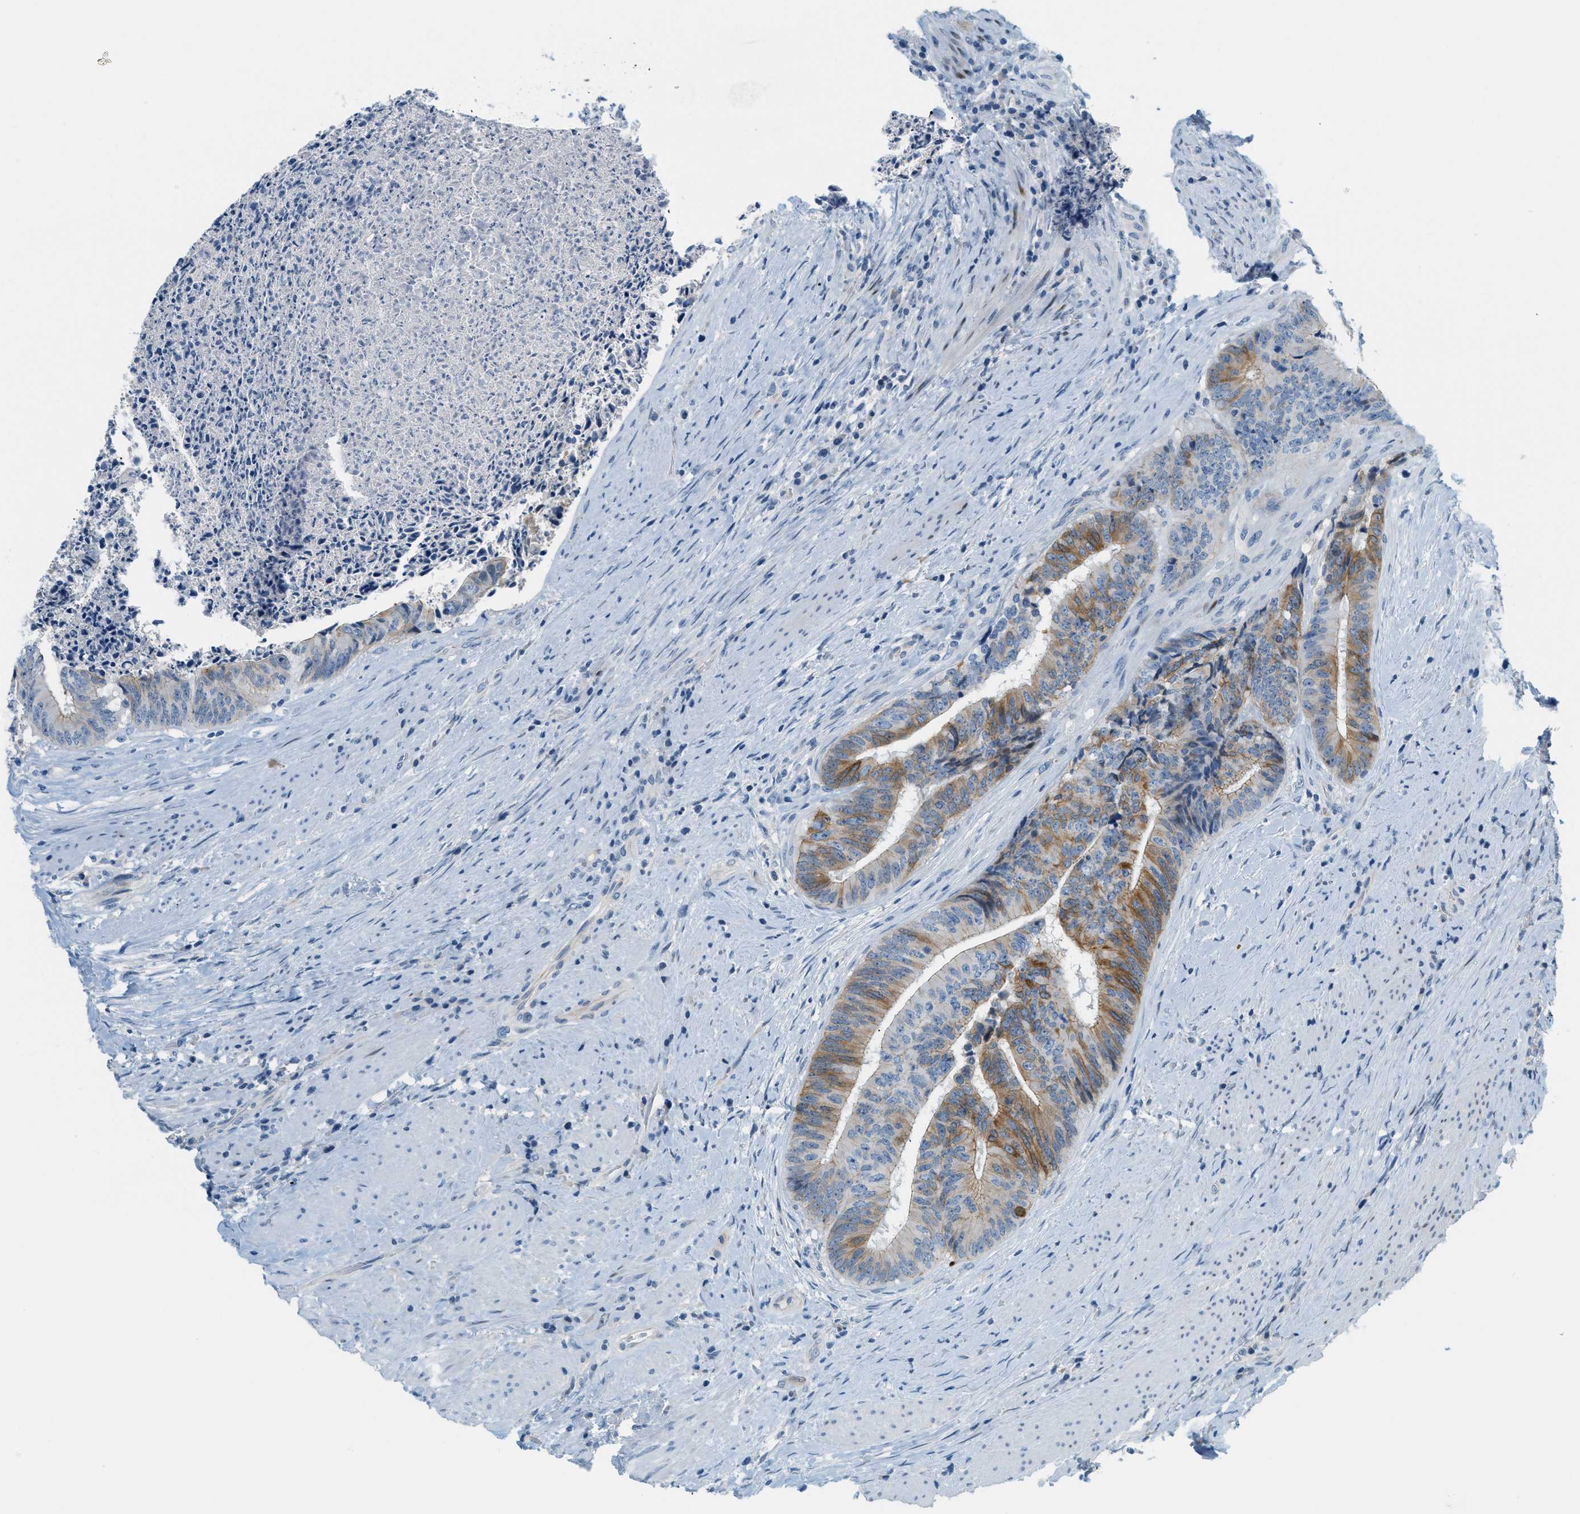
{"staining": {"intensity": "moderate", "quantity": "25%-75%", "location": "cytoplasmic/membranous"}, "tissue": "colorectal cancer", "cell_type": "Tumor cells", "image_type": "cancer", "snomed": [{"axis": "morphology", "description": "Adenocarcinoma, NOS"}, {"axis": "topography", "description": "Rectum"}], "caption": "Moderate cytoplasmic/membranous expression is identified in about 25%-75% of tumor cells in colorectal cancer.", "gene": "CYP4X1", "patient": {"sex": "male", "age": 72}}